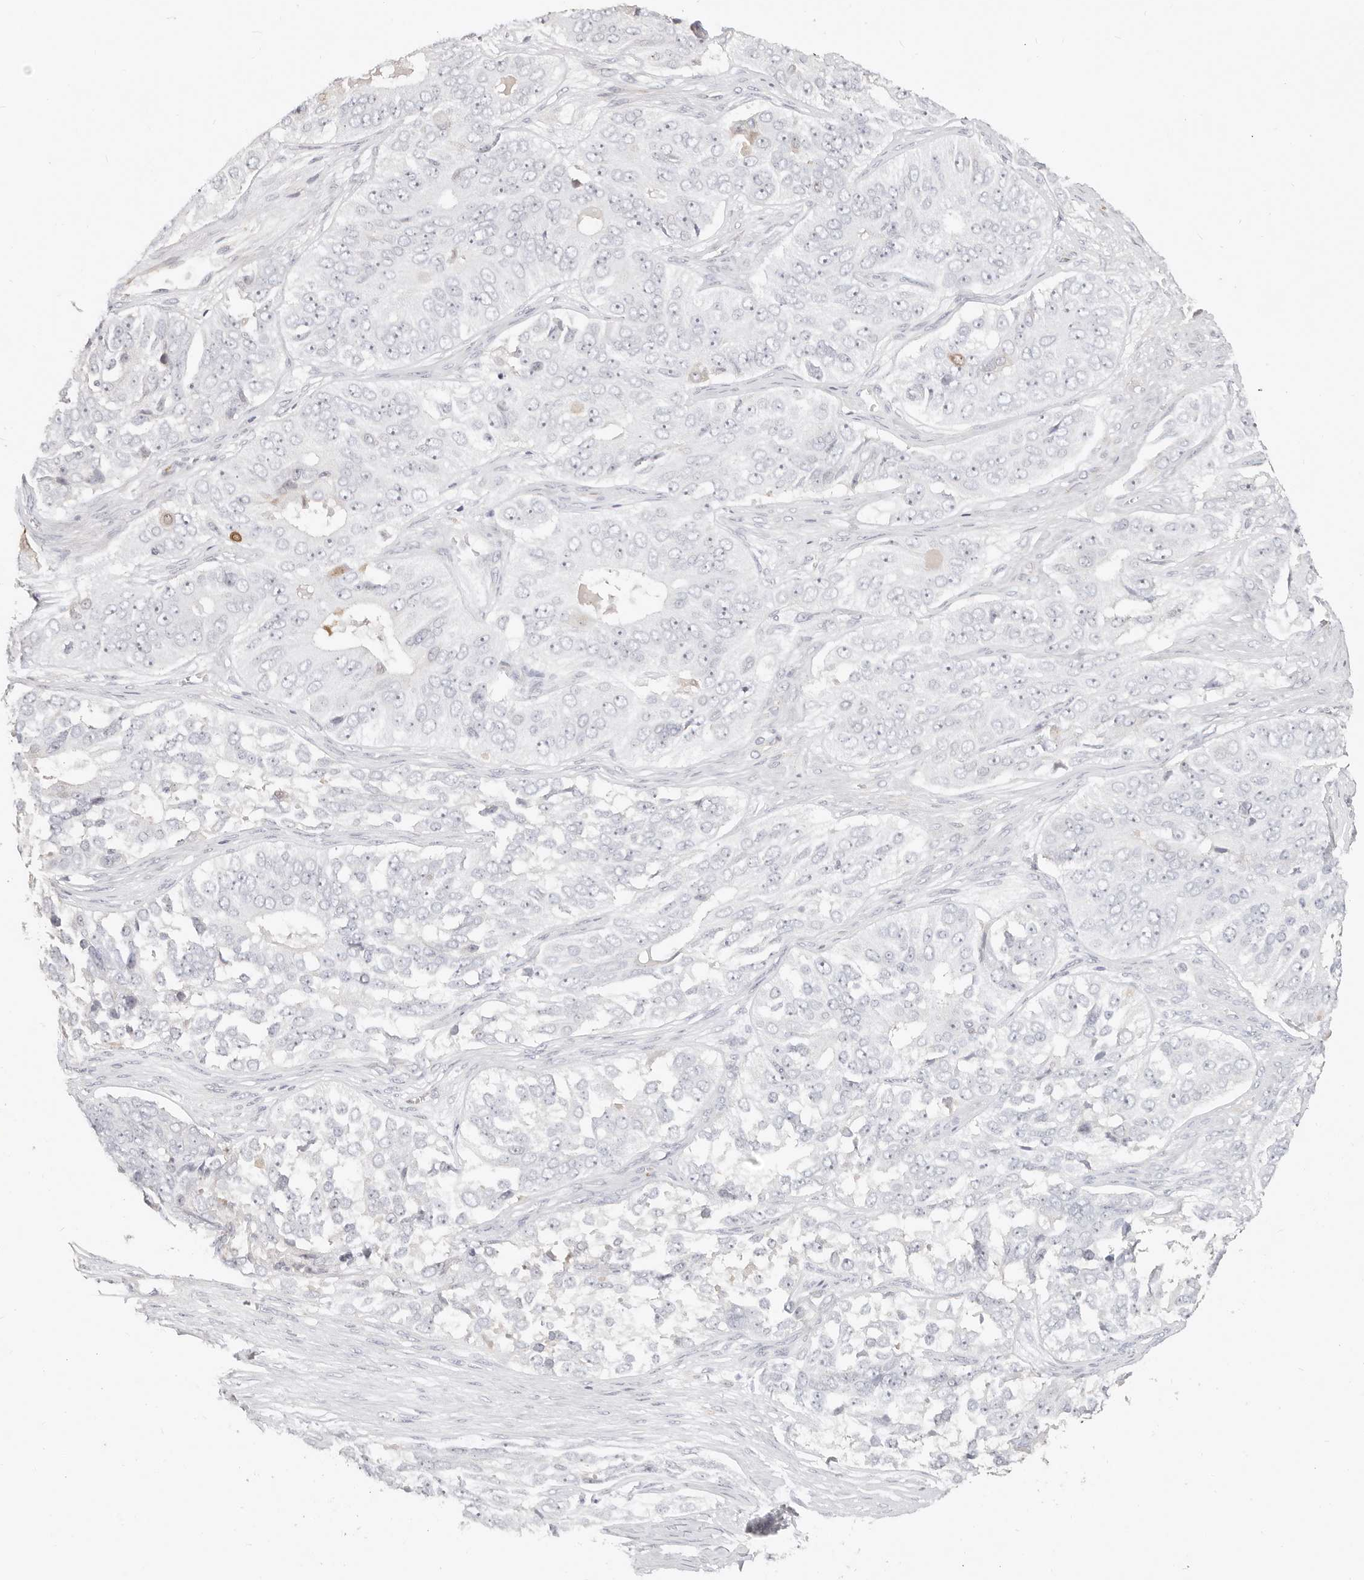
{"staining": {"intensity": "negative", "quantity": "none", "location": "none"}, "tissue": "ovarian cancer", "cell_type": "Tumor cells", "image_type": "cancer", "snomed": [{"axis": "morphology", "description": "Carcinoma, endometroid"}, {"axis": "topography", "description": "Ovary"}], "caption": "DAB immunohistochemical staining of ovarian cancer displays no significant expression in tumor cells.", "gene": "ZRANB1", "patient": {"sex": "female", "age": 51}}